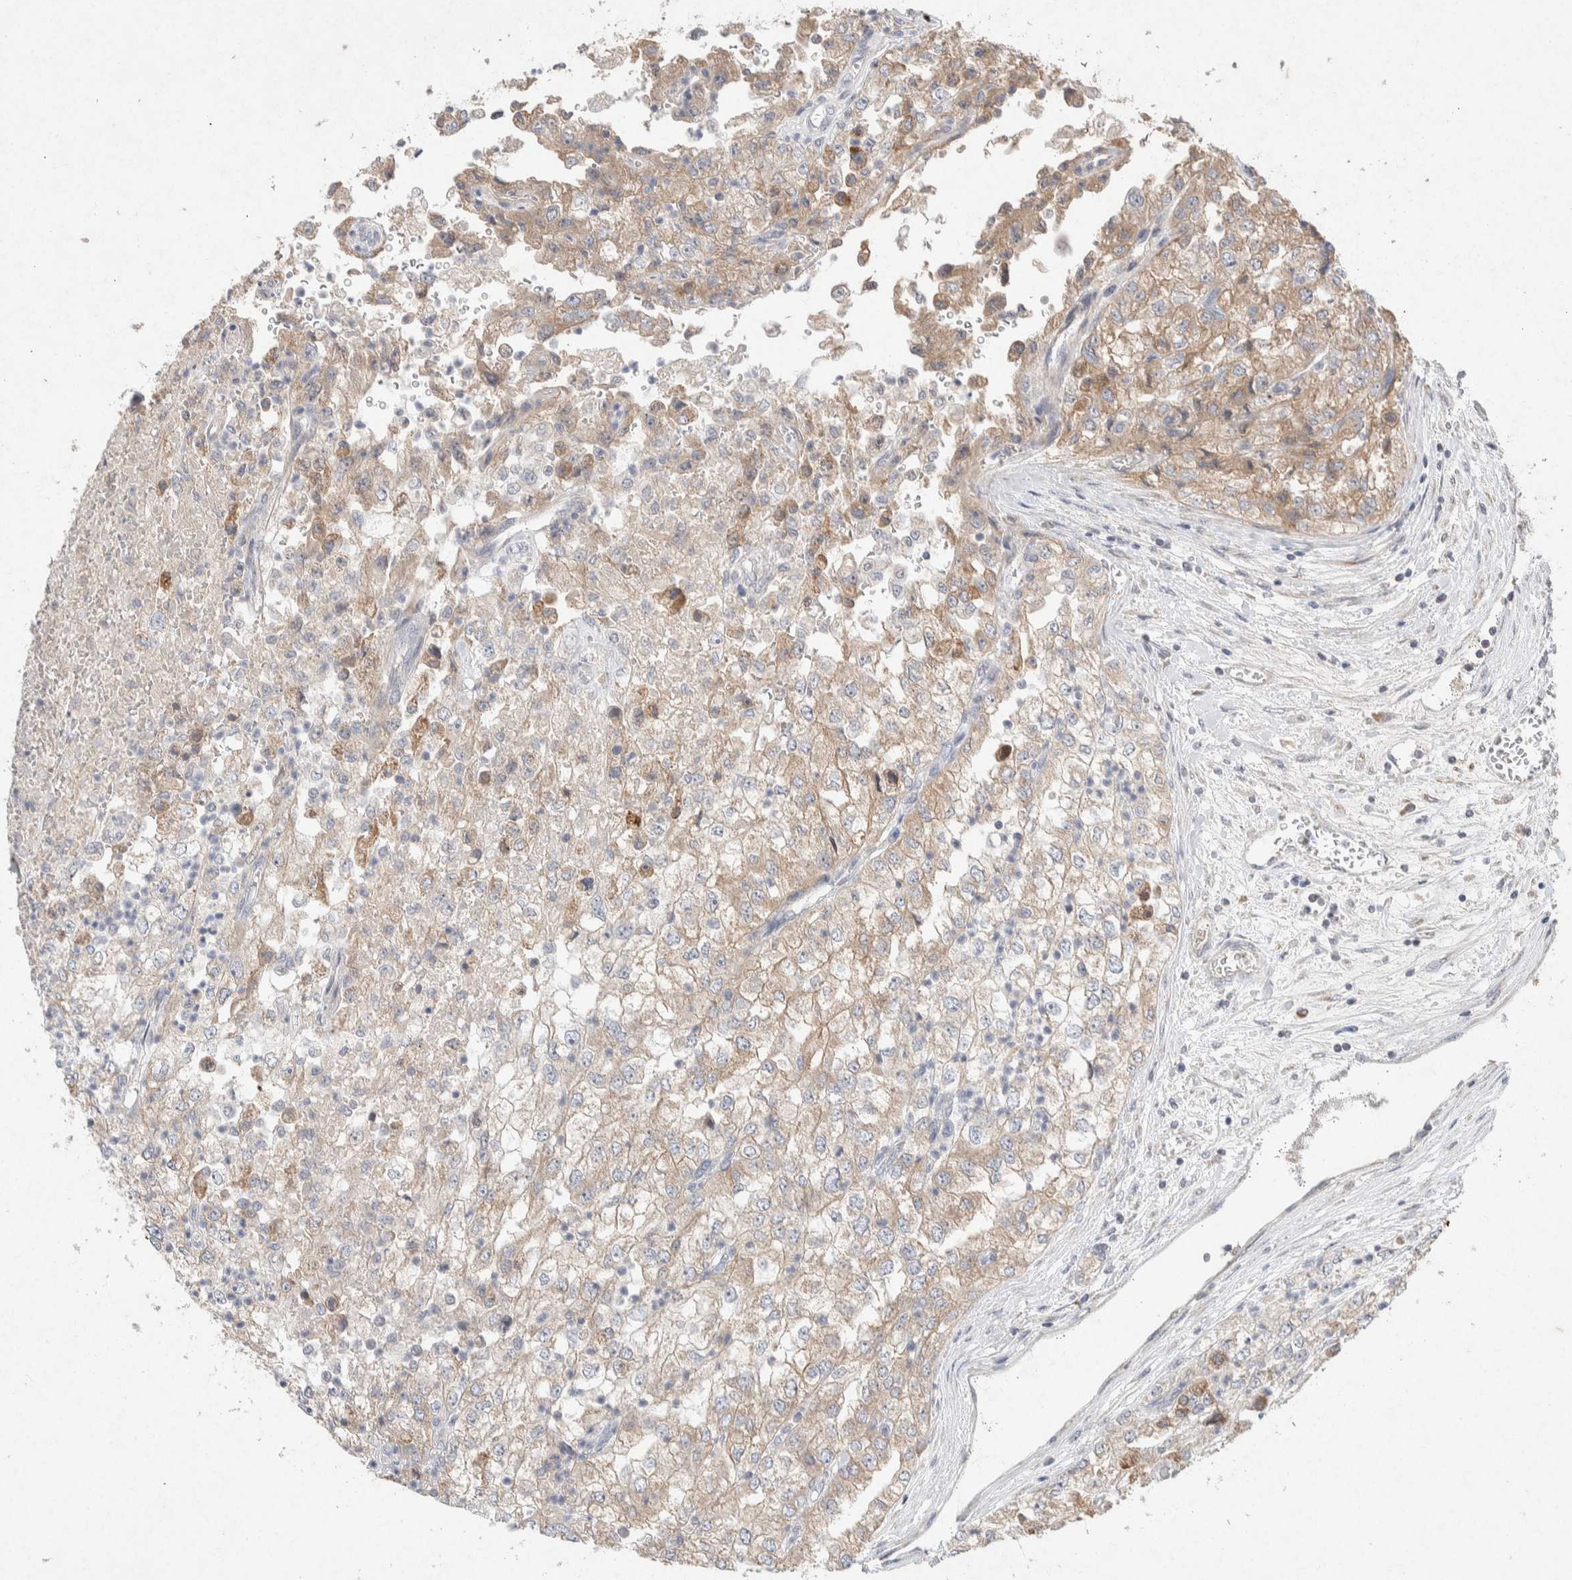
{"staining": {"intensity": "weak", "quantity": ">75%", "location": "cytoplasmic/membranous"}, "tissue": "renal cancer", "cell_type": "Tumor cells", "image_type": "cancer", "snomed": [{"axis": "morphology", "description": "Adenocarcinoma, NOS"}, {"axis": "topography", "description": "Kidney"}], "caption": "Immunohistochemical staining of renal adenocarcinoma demonstrates low levels of weak cytoplasmic/membranous positivity in about >75% of tumor cells.", "gene": "CMTM4", "patient": {"sex": "female", "age": 54}}